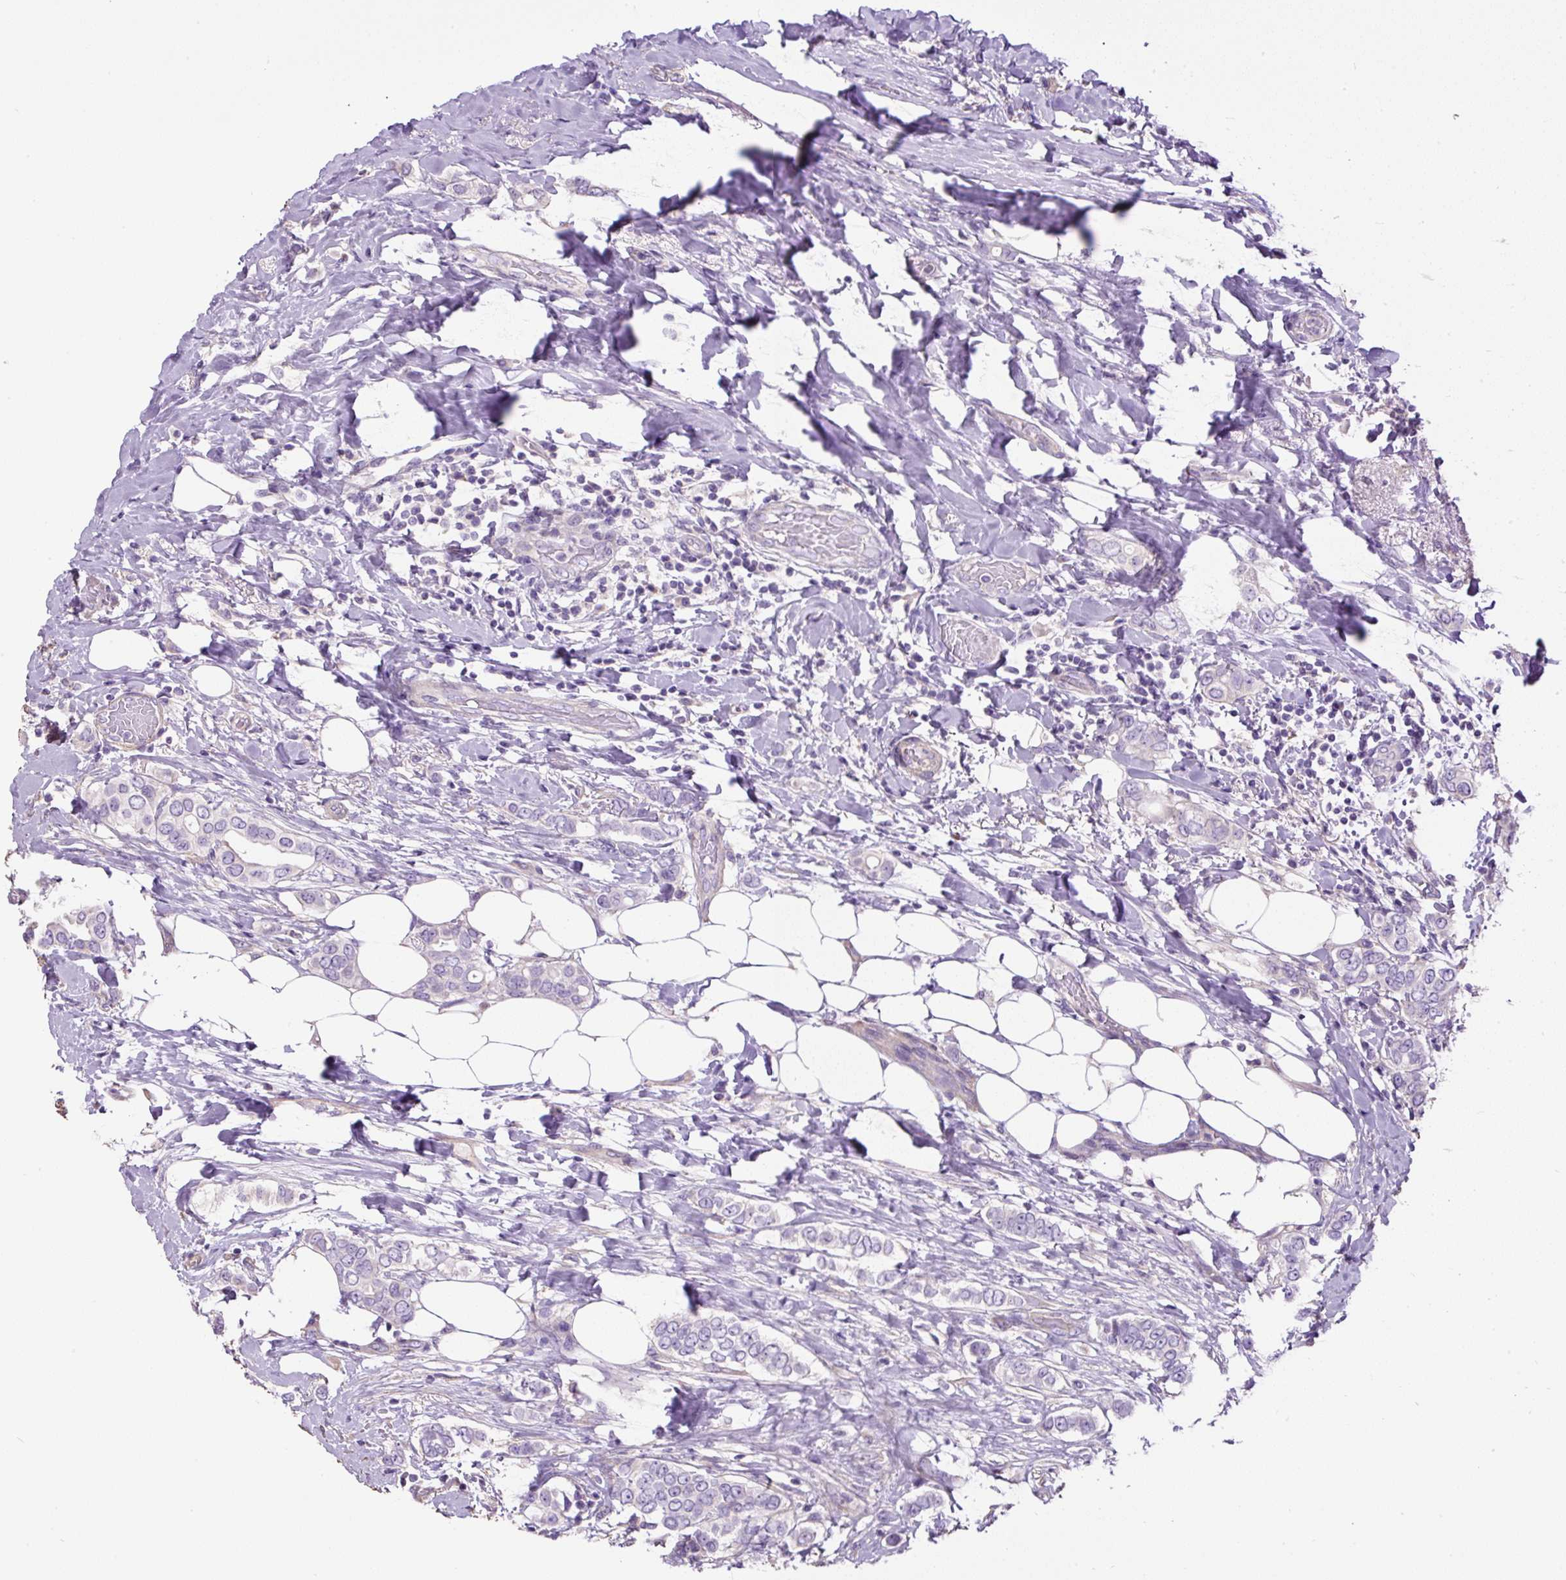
{"staining": {"intensity": "negative", "quantity": "none", "location": "none"}, "tissue": "breast cancer", "cell_type": "Tumor cells", "image_type": "cancer", "snomed": [{"axis": "morphology", "description": "Lobular carcinoma"}, {"axis": "topography", "description": "Breast"}], "caption": "Human breast cancer (lobular carcinoma) stained for a protein using IHC exhibits no staining in tumor cells.", "gene": "PDIA2", "patient": {"sex": "female", "age": 51}}